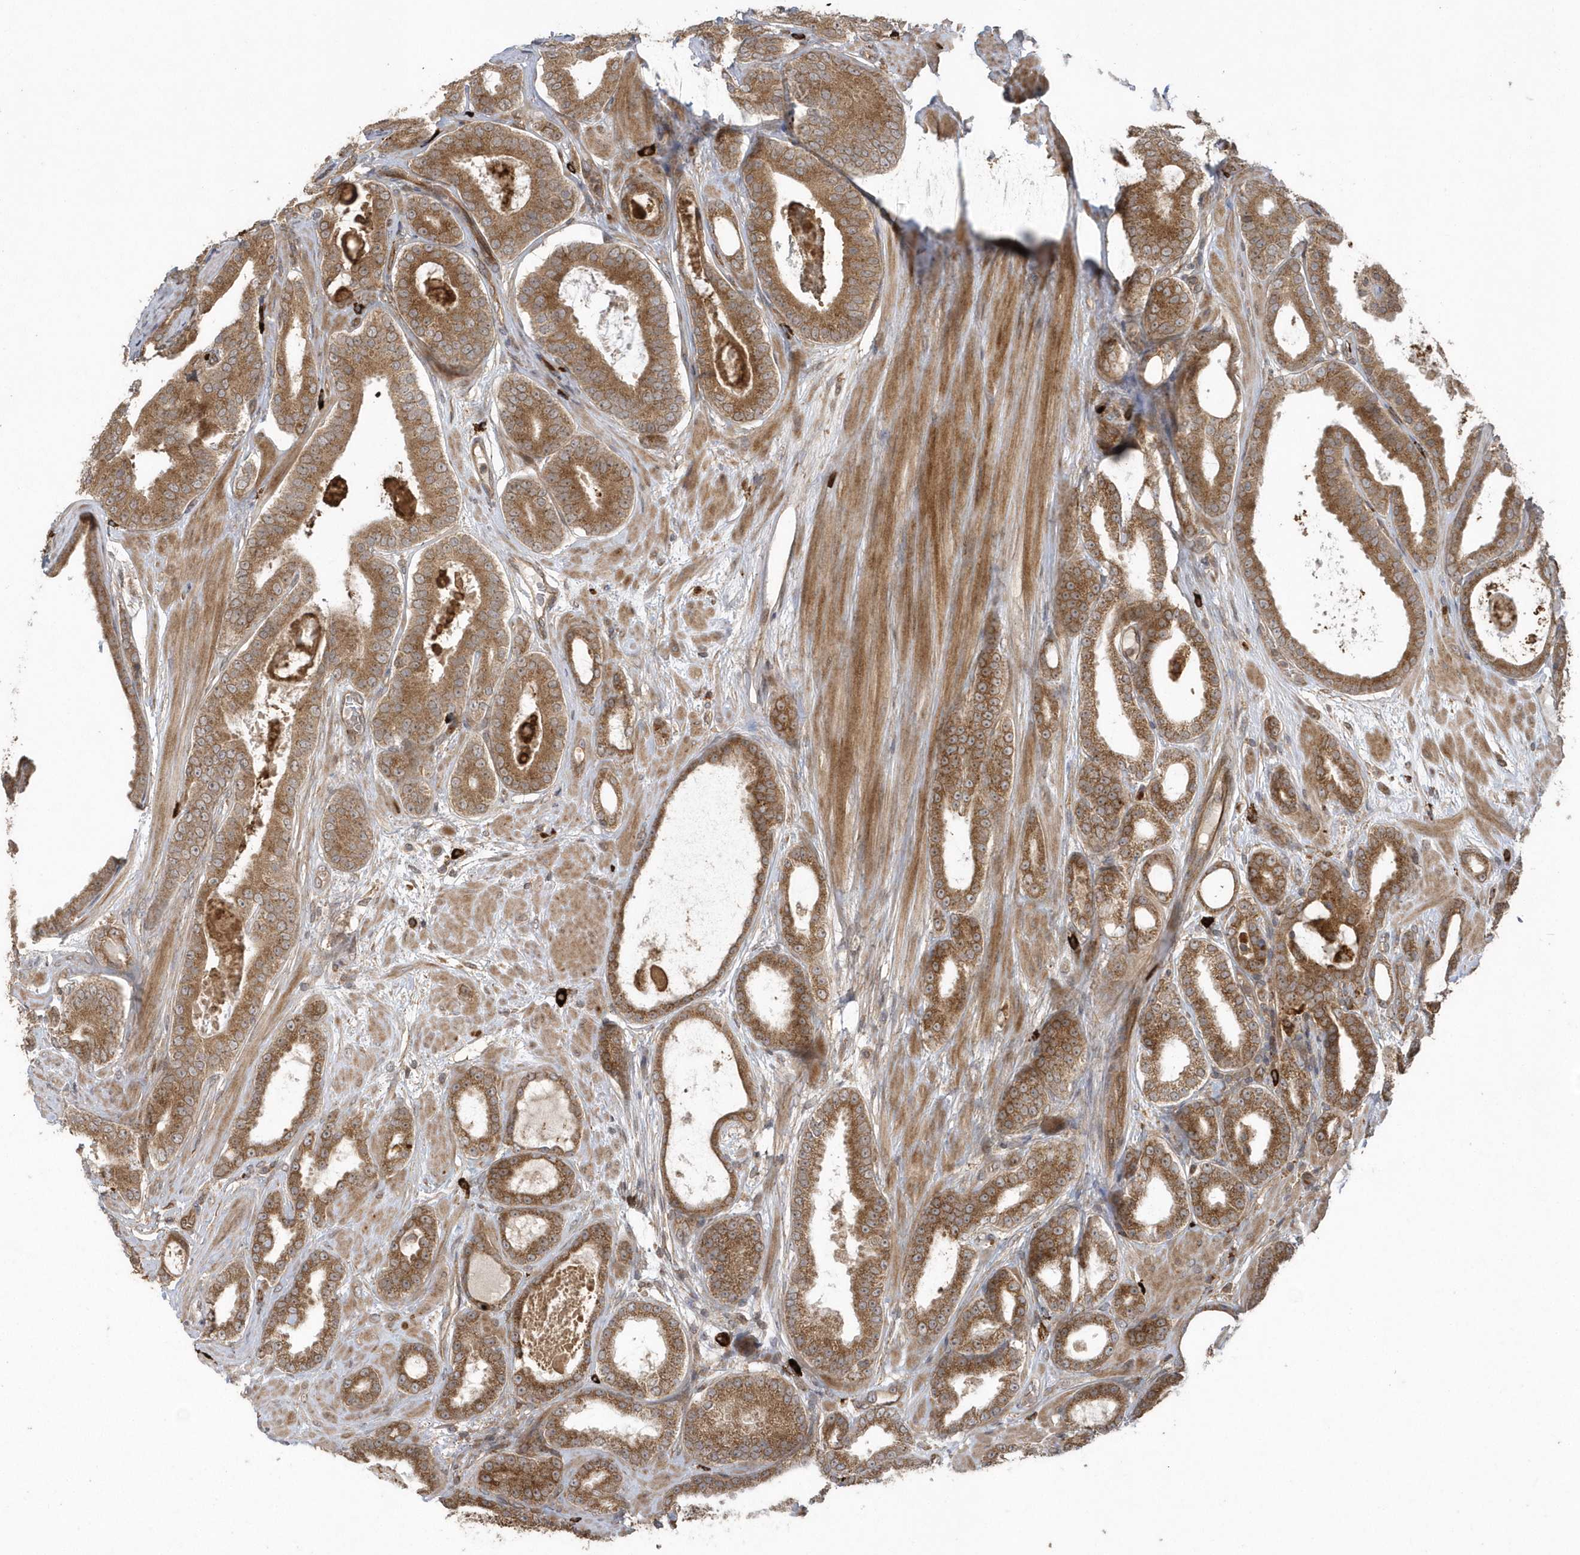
{"staining": {"intensity": "moderate", "quantity": ">75%", "location": "cytoplasmic/membranous"}, "tissue": "prostate cancer", "cell_type": "Tumor cells", "image_type": "cancer", "snomed": [{"axis": "morphology", "description": "Adenocarcinoma, High grade"}, {"axis": "topography", "description": "Prostate"}], "caption": "A high-resolution photomicrograph shows immunohistochemistry (IHC) staining of prostate cancer, which displays moderate cytoplasmic/membranous positivity in approximately >75% of tumor cells.", "gene": "HERPUD1", "patient": {"sex": "male", "age": 60}}